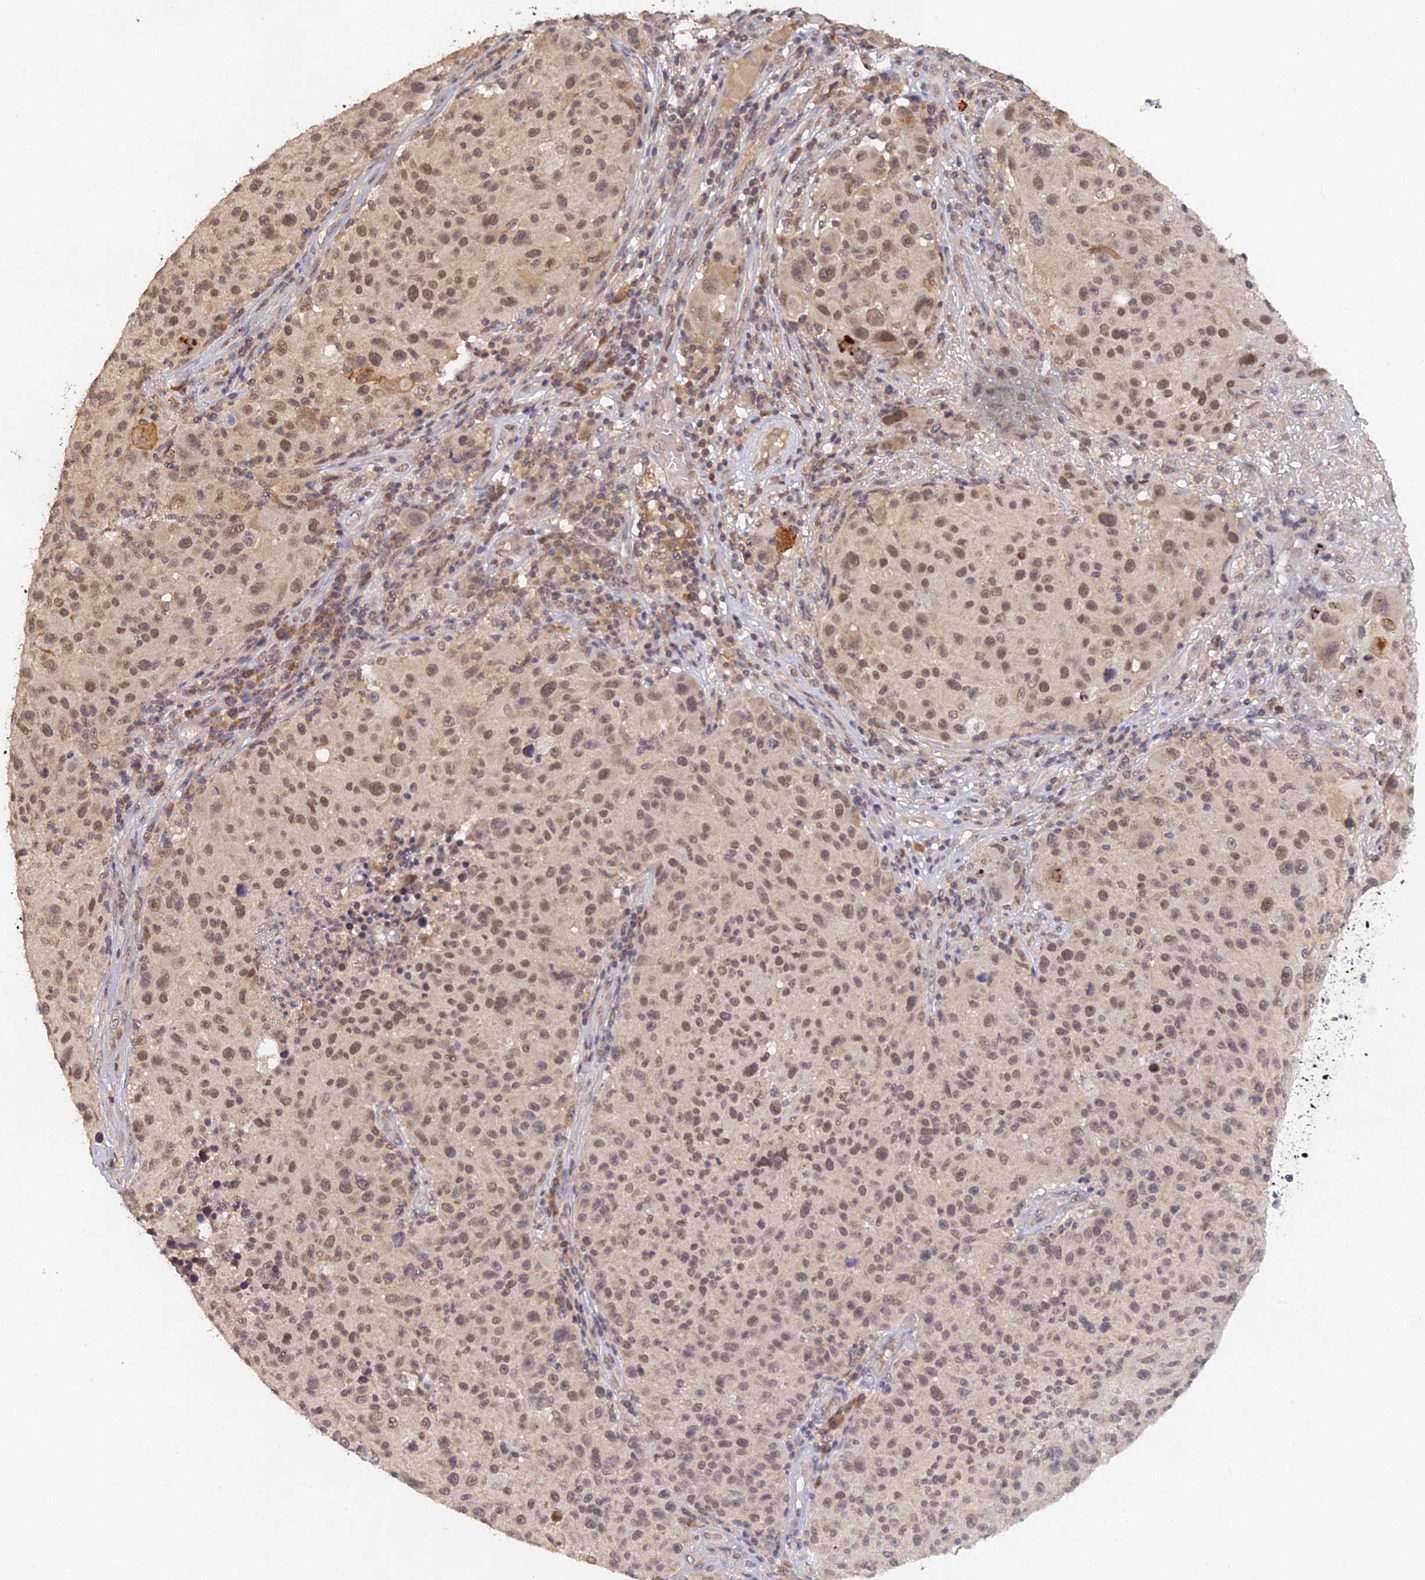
{"staining": {"intensity": "moderate", "quantity": ">75%", "location": "nuclear"}, "tissue": "melanoma", "cell_type": "Tumor cells", "image_type": "cancer", "snomed": [{"axis": "morphology", "description": "Malignant melanoma, NOS"}, {"axis": "topography", "description": "Skin"}], "caption": "Moderate nuclear protein staining is present in about >75% of tumor cells in malignant melanoma.", "gene": "ZNF436", "patient": {"sex": "male", "age": 53}}